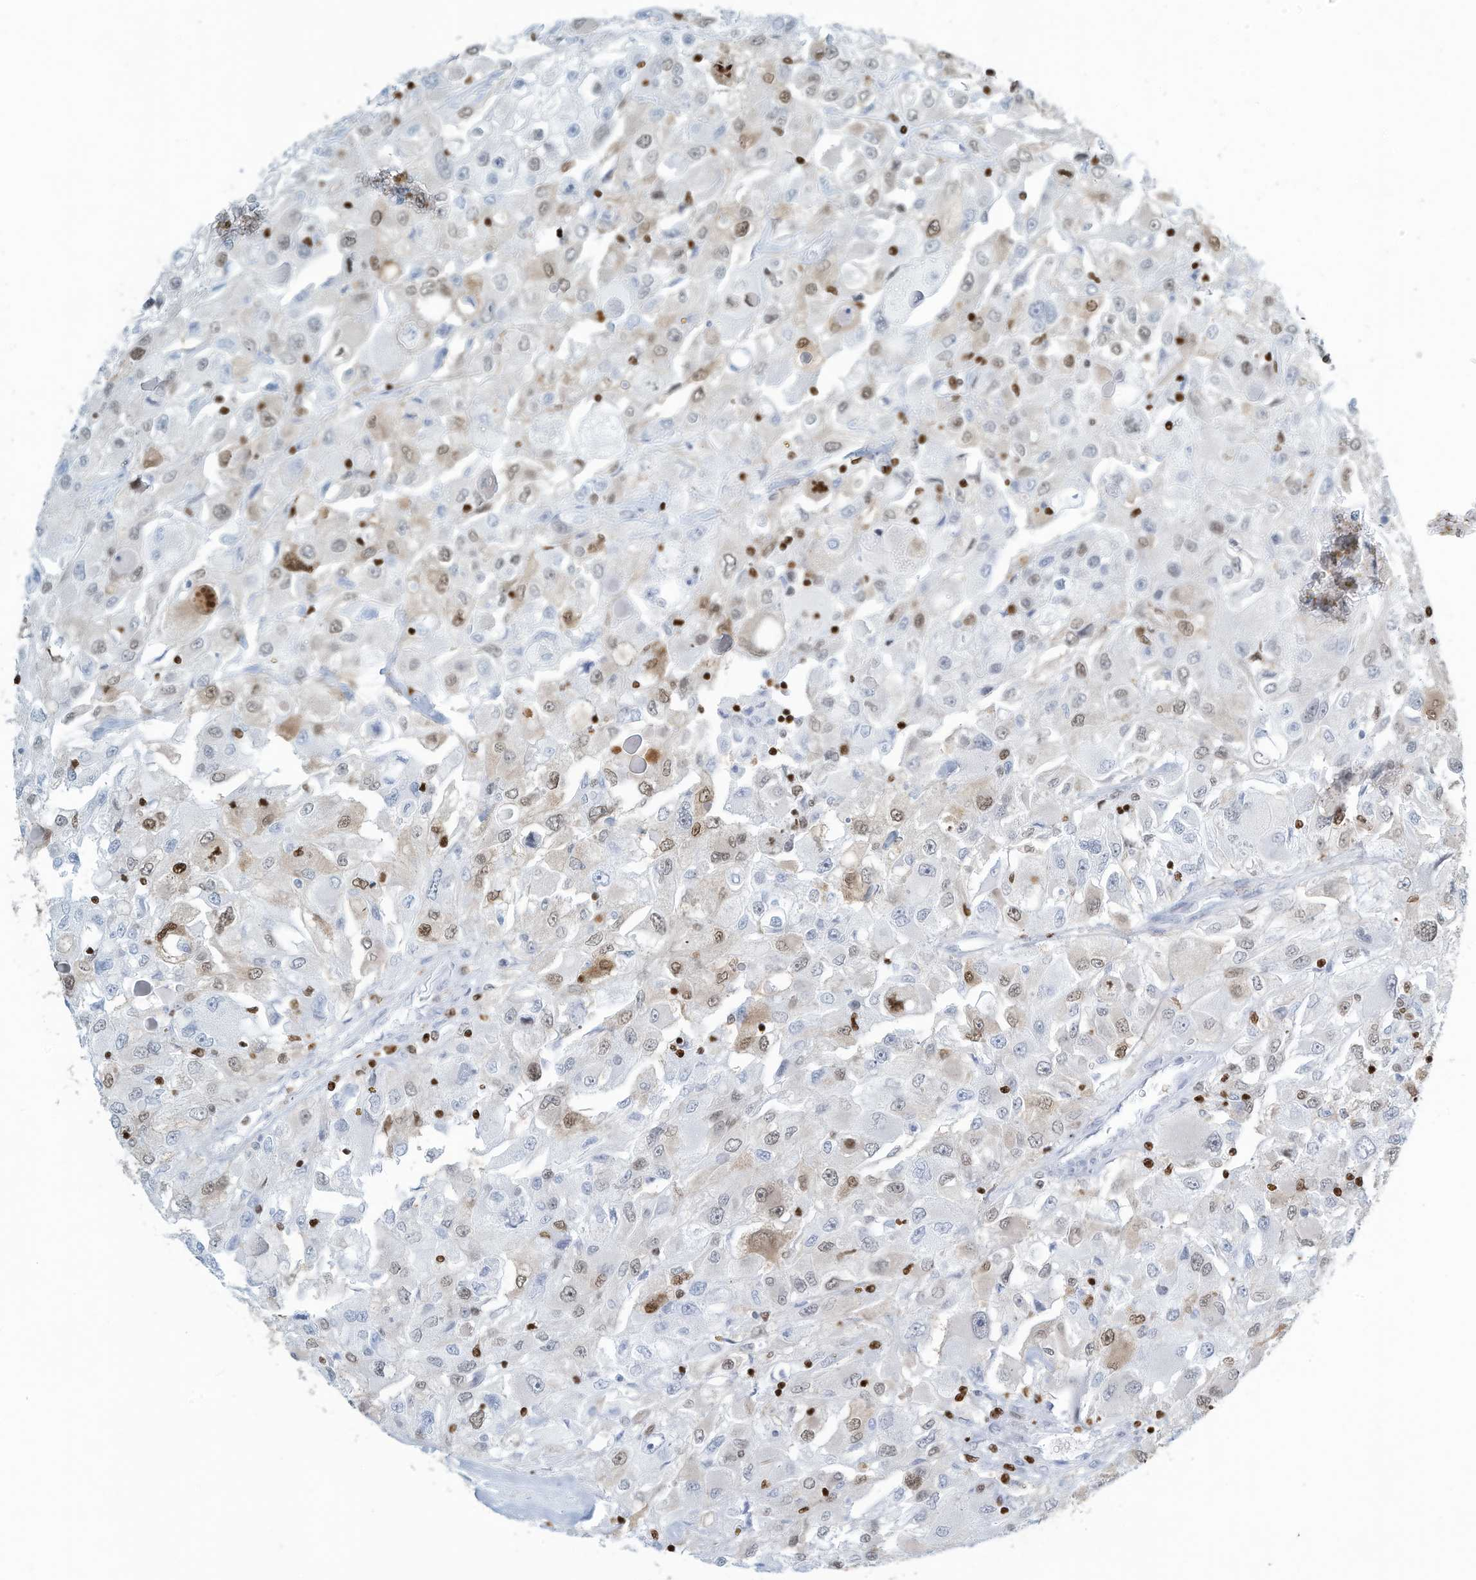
{"staining": {"intensity": "moderate", "quantity": "<25%", "location": "nuclear"}, "tissue": "renal cancer", "cell_type": "Tumor cells", "image_type": "cancer", "snomed": [{"axis": "morphology", "description": "Adenocarcinoma, NOS"}, {"axis": "topography", "description": "Kidney"}], "caption": "Protein expression analysis of adenocarcinoma (renal) demonstrates moderate nuclear staining in approximately <25% of tumor cells.", "gene": "SARNP", "patient": {"sex": "female", "age": 52}}